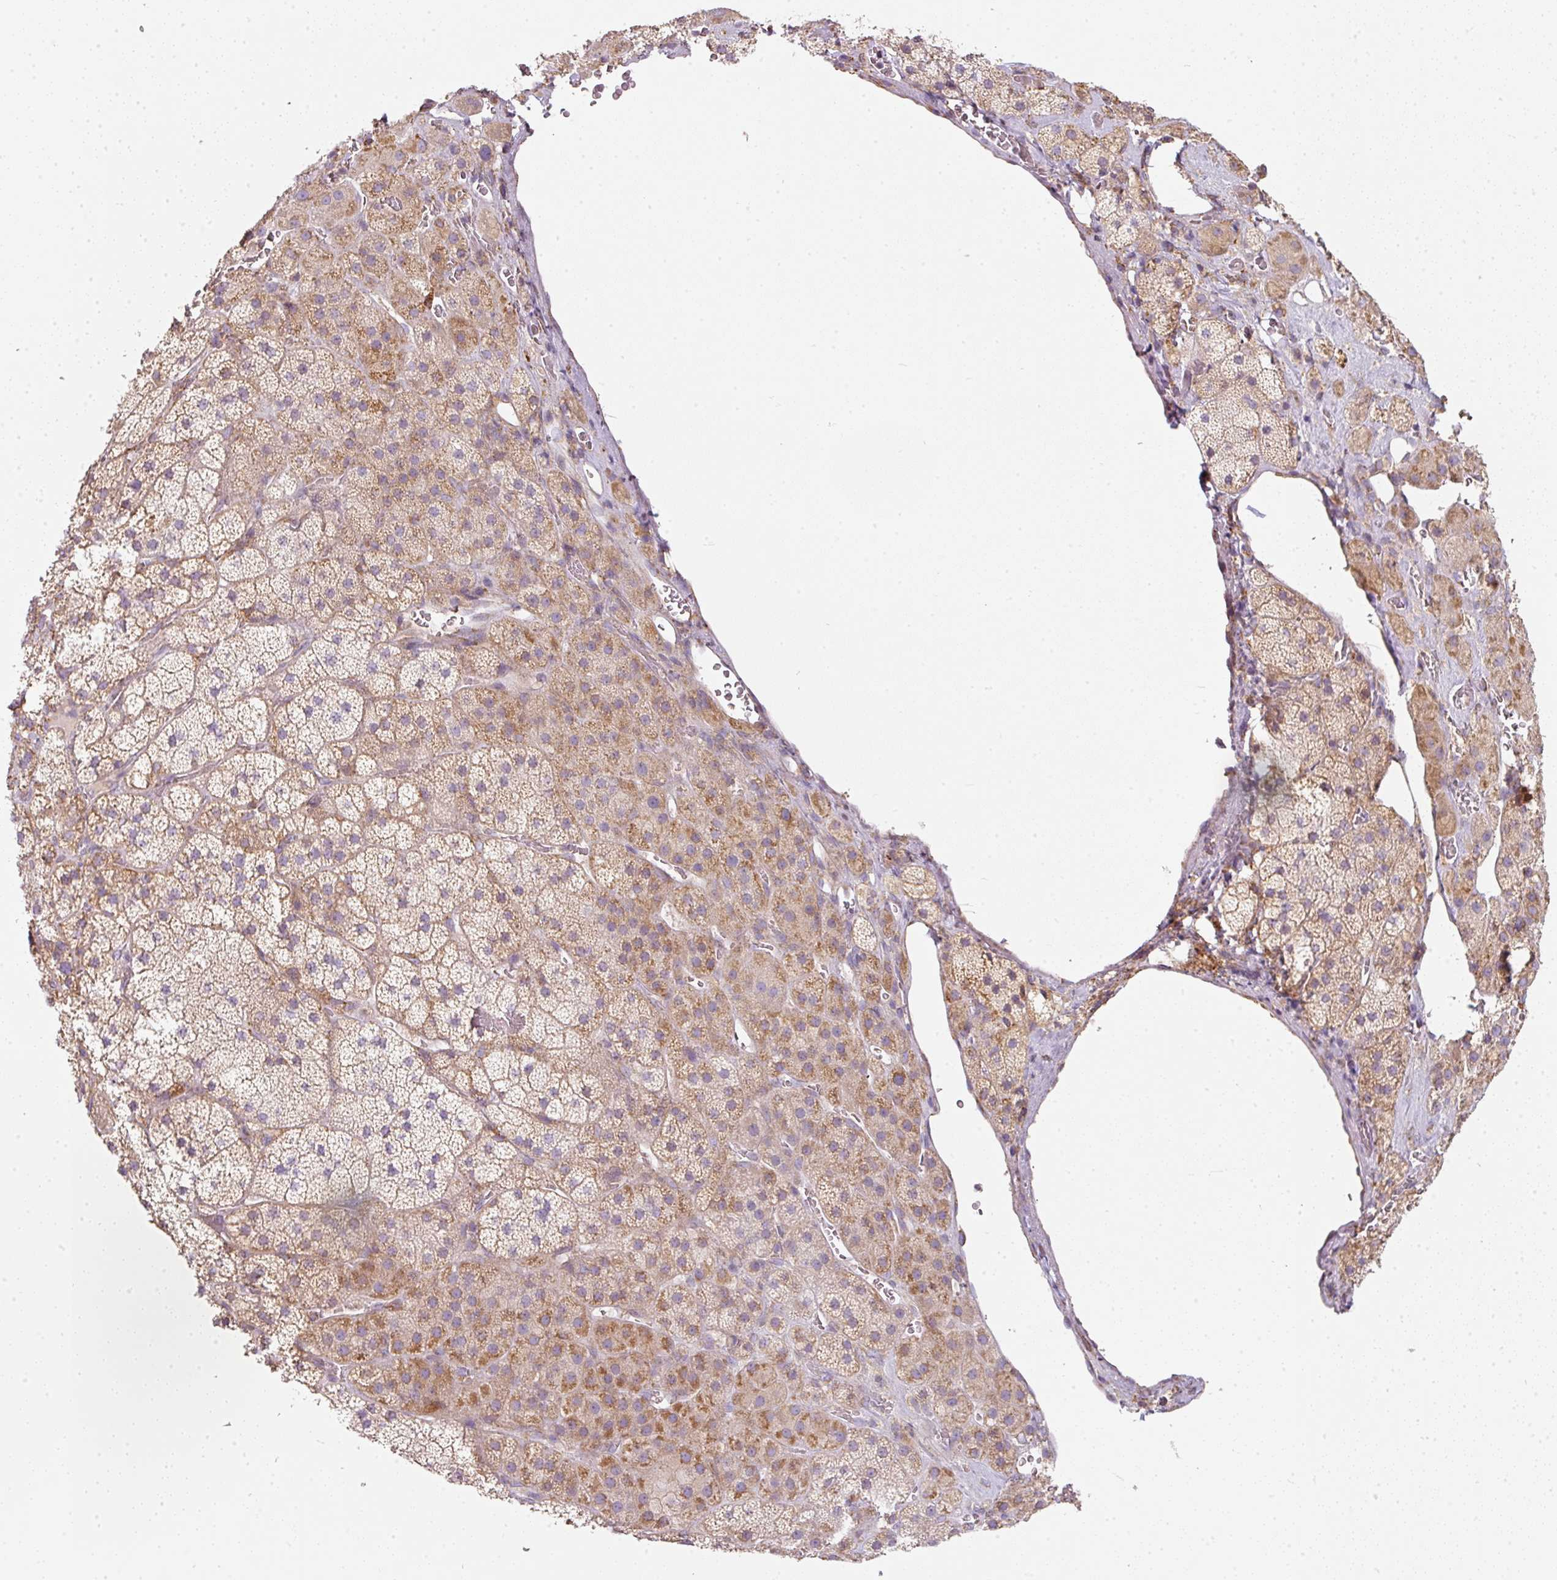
{"staining": {"intensity": "moderate", "quantity": ">75%", "location": "cytoplasmic/membranous"}, "tissue": "adrenal gland", "cell_type": "Glandular cells", "image_type": "normal", "snomed": [{"axis": "morphology", "description": "Normal tissue, NOS"}, {"axis": "topography", "description": "Adrenal gland"}], "caption": "Immunohistochemistry (DAB (3,3'-diaminobenzidine)) staining of unremarkable human adrenal gland reveals moderate cytoplasmic/membranous protein staining in about >75% of glandular cells.", "gene": "MORN4", "patient": {"sex": "male", "age": 57}}